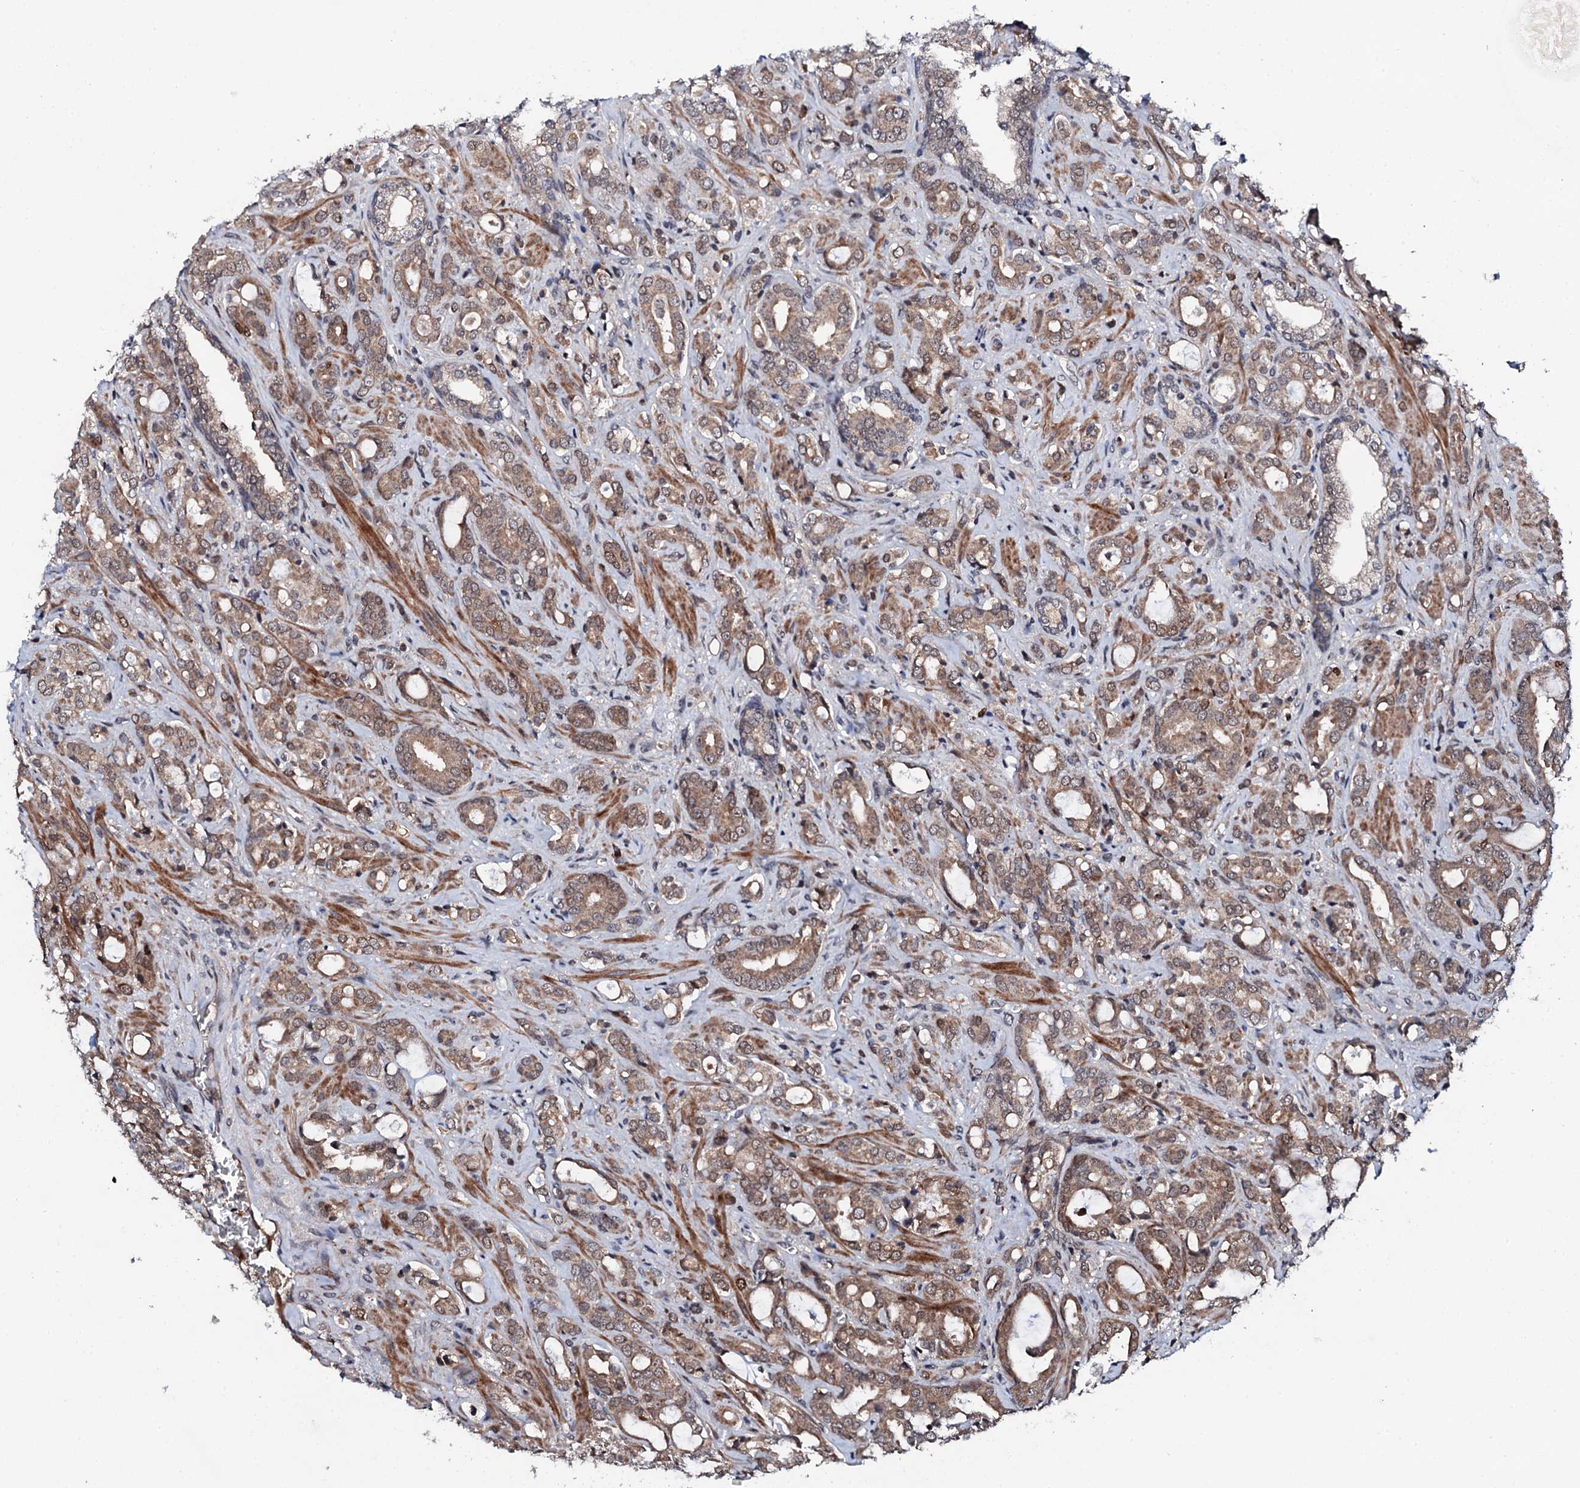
{"staining": {"intensity": "moderate", "quantity": ">75%", "location": "cytoplasmic/membranous,nuclear"}, "tissue": "prostate cancer", "cell_type": "Tumor cells", "image_type": "cancer", "snomed": [{"axis": "morphology", "description": "Adenocarcinoma, High grade"}, {"axis": "topography", "description": "Prostate"}], "caption": "Immunohistochemistry (IHC) (DAB) staining of prostate cancer (adenocarcinoma (high-grade)) demonstrates moderate cytoplasmic/membranous and nuclear protein positivity in about >75% of tumor cells.", "gene": "FAM111A", "patient": {"sex": "male", "age": 72}}